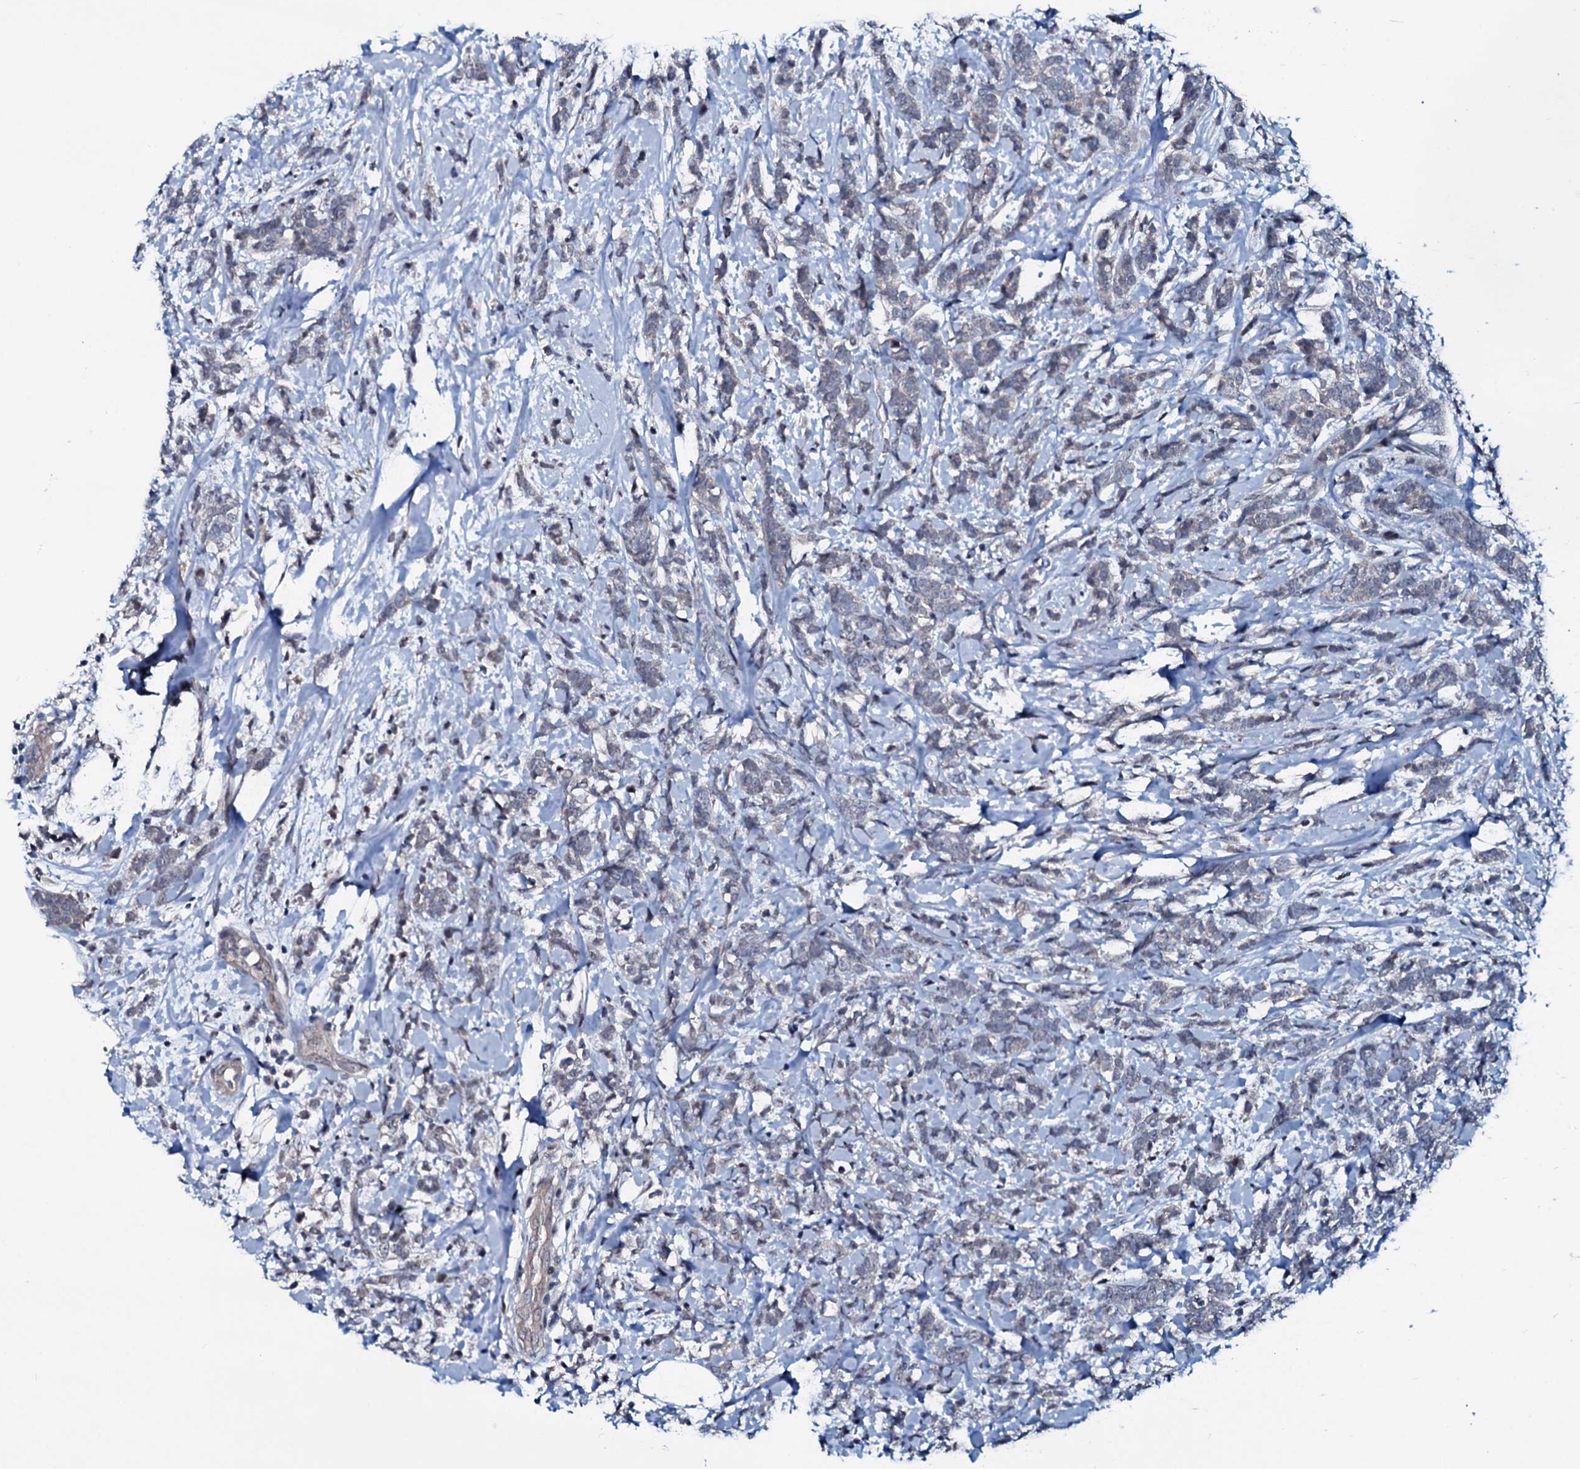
{"staining": {"intensity": "negative", "quantity": "none", "location": "none"}, "tissue": "breast cancer", "cell_type": "Tumor cells", "image_type": "cancer", "snomed": [{"axis": "morphology", "description": "Lobular carcinoma"}, {"axis": "topography", "description": "Breast"}], "caption": "The IHC photomicrograph has no significant expression in tumor cells of breast lobular carcinoma tissue.", "gene": "OGFOD2", "patient": {"sex": "female", "age": 58}}